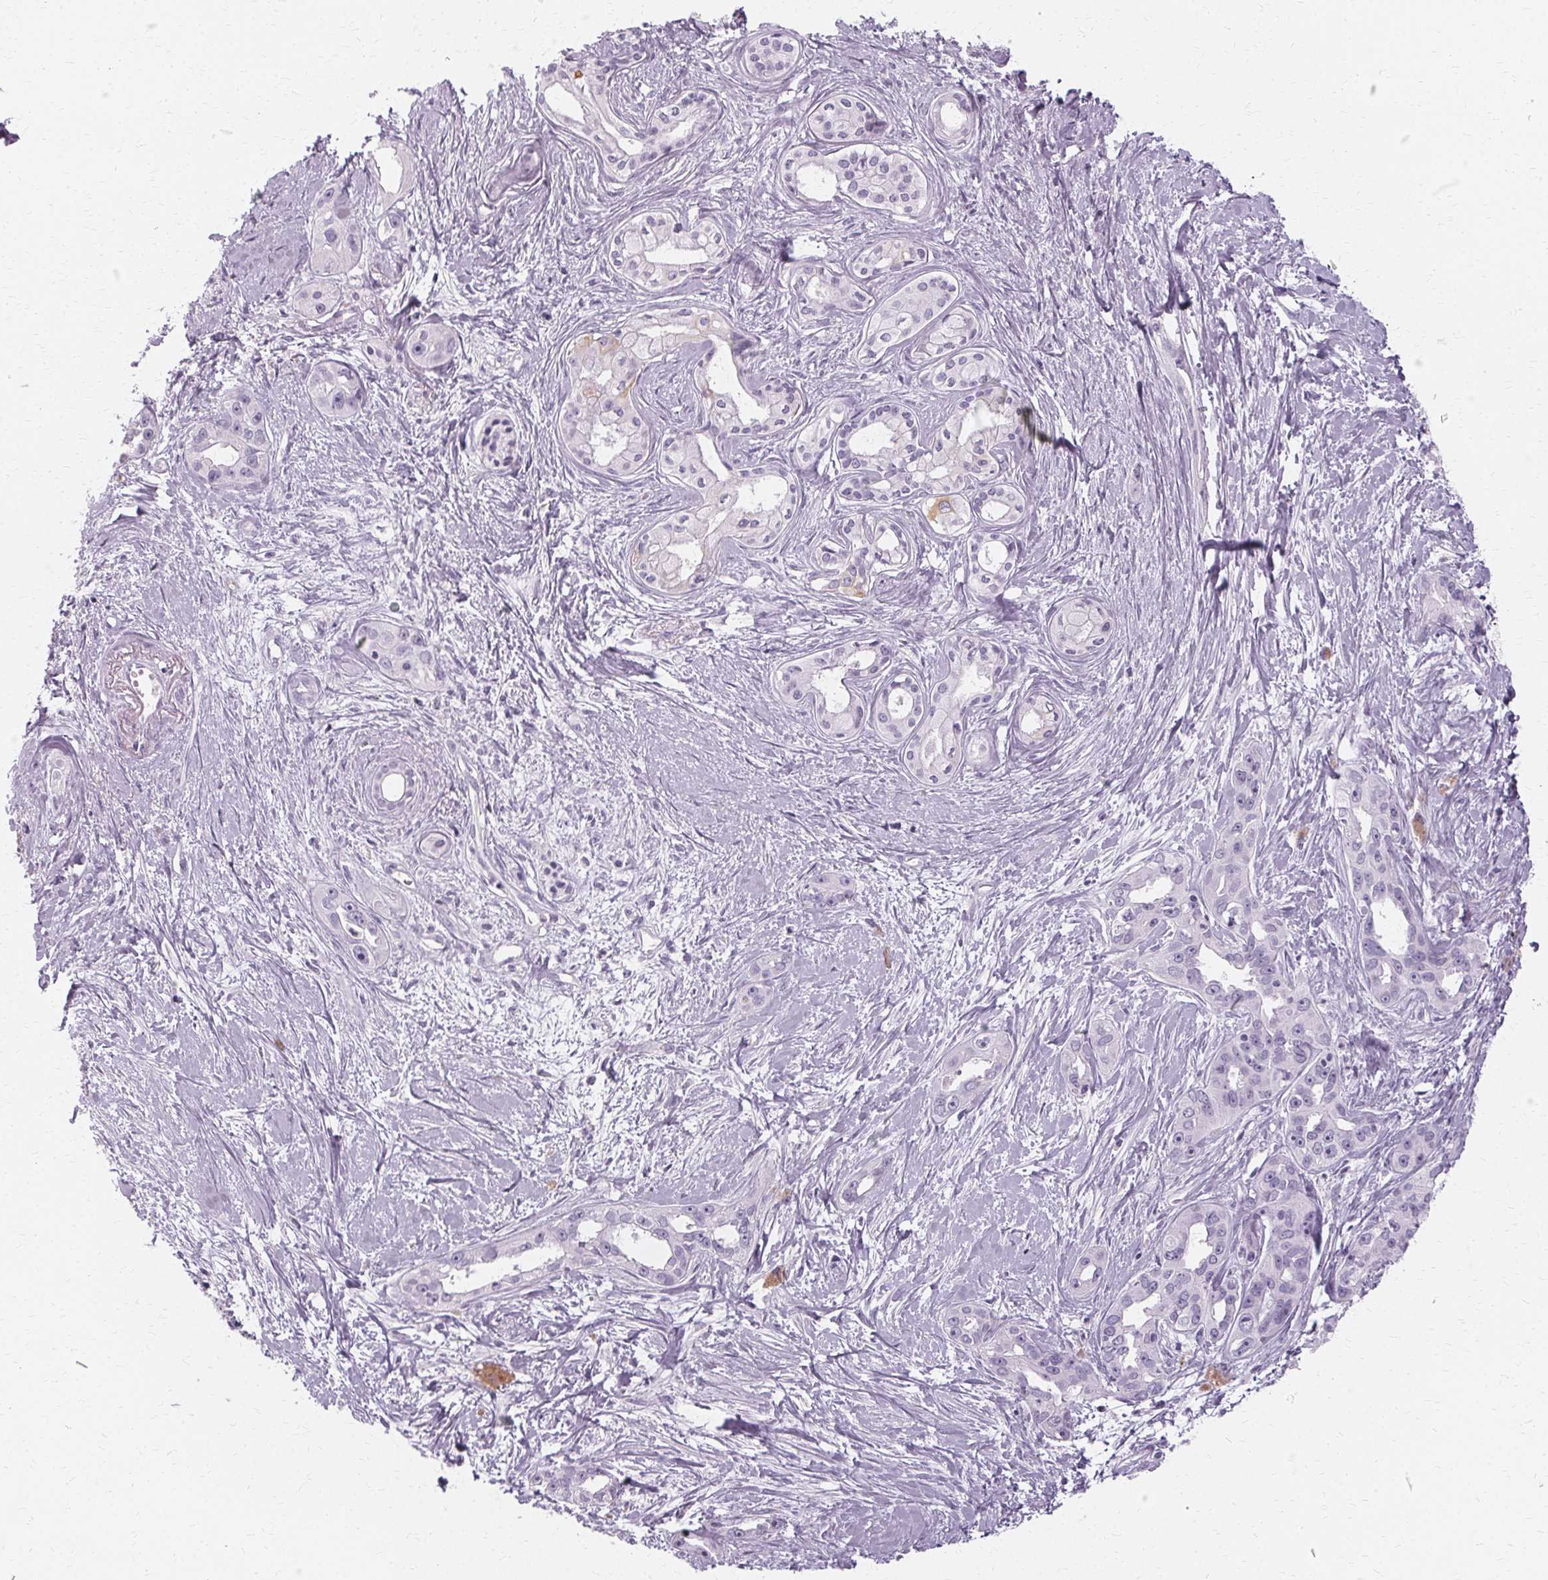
{"staining": {"intensity": "negative", "quantity": "none", "location": "none"}, "tissue": "pancreatic cancer", "cell_type": "Tumor cells", "image_type": "cancer", "snomed": [{"axis": "morphology", "description": "Adenocarcinoma, NOS"}, {"axis": "topography", "description": "Pancreas"}], "caption": "DAB immunohistochemical staining of human adenocarcinoma (pancreatic) exhibits no significant expression in tumor cells. (Brightfield microscopy of DAB (3,3'-diaminobenzidine) IHC at high magnification).", "gene": "KRT6C", "patient": {"sex": "female", "age": 50}}